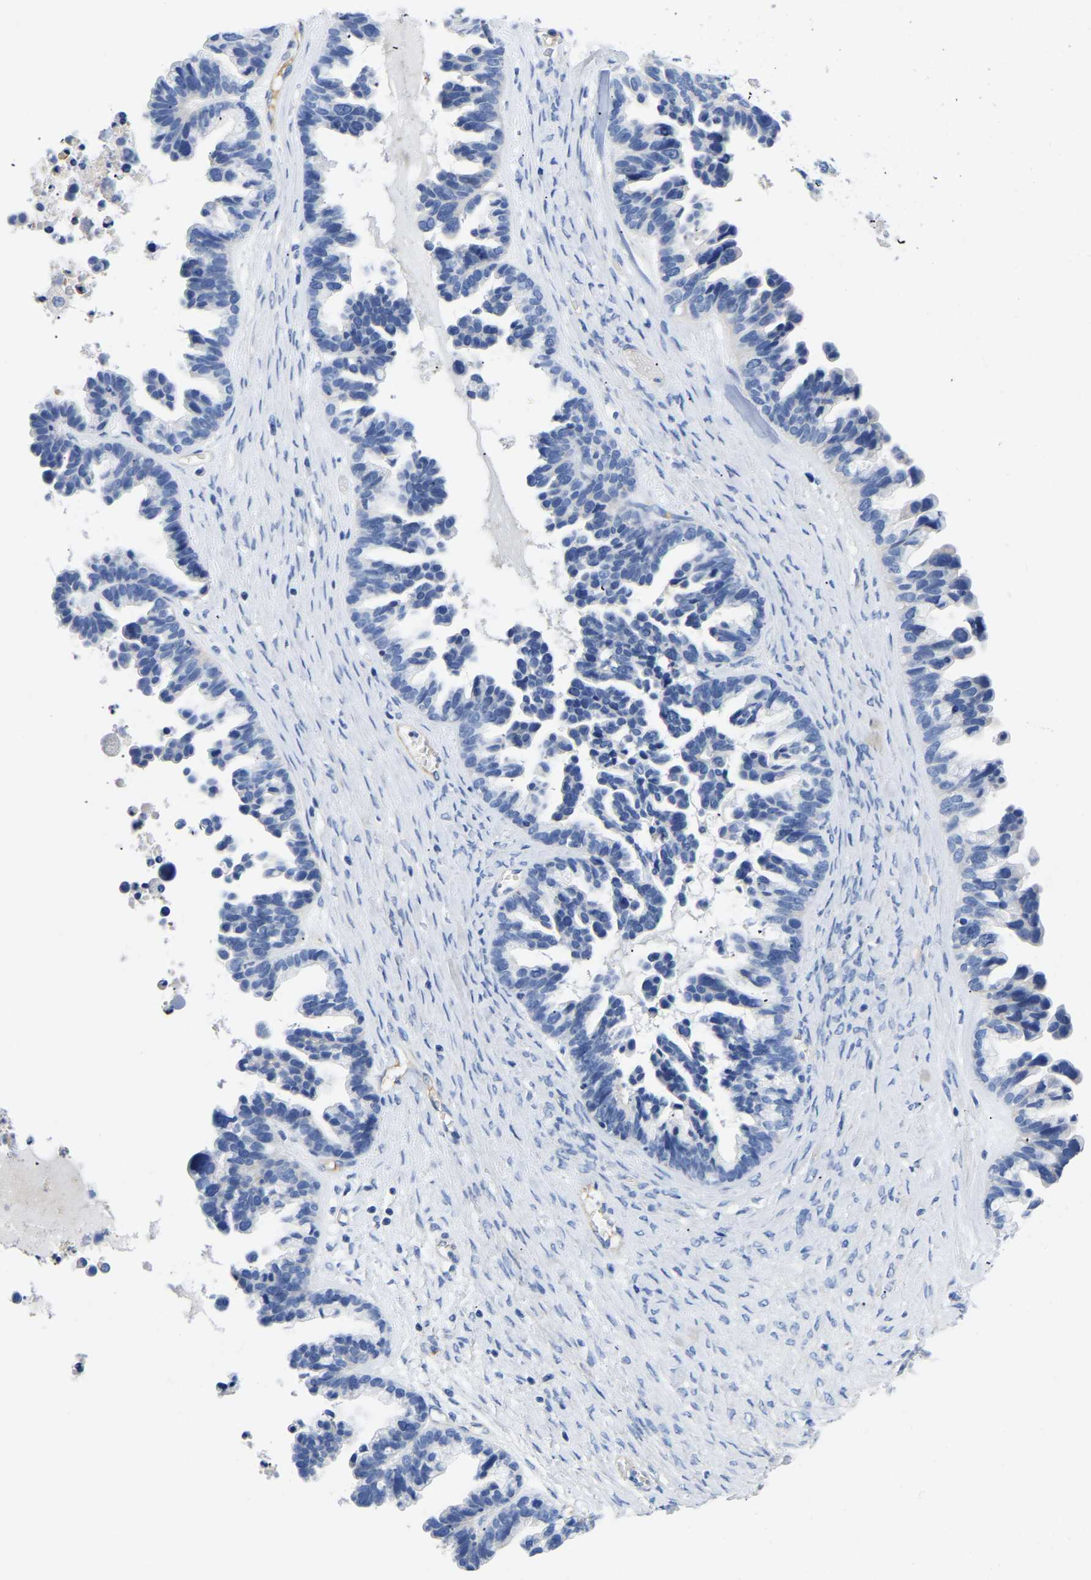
{"staining": {"intensity": "negative", "quantity": "none", "location": "none"}, "tissue": "ovarian cancer", "cell_type": "Tumor cells", "image_type": "cancer", "snomed": [{"axis": "morphology", "description": "Cystadenocarcinoma, serous, NOS"}, {"axis": "topography", "description": "Ovary"}], "caption": "Tumor cells show no significant protein expression in ovarian cancer (serous cystadenocarcinoma).", "gene": "UPK3A", "patient": {"sex": "female", "age": 56}}